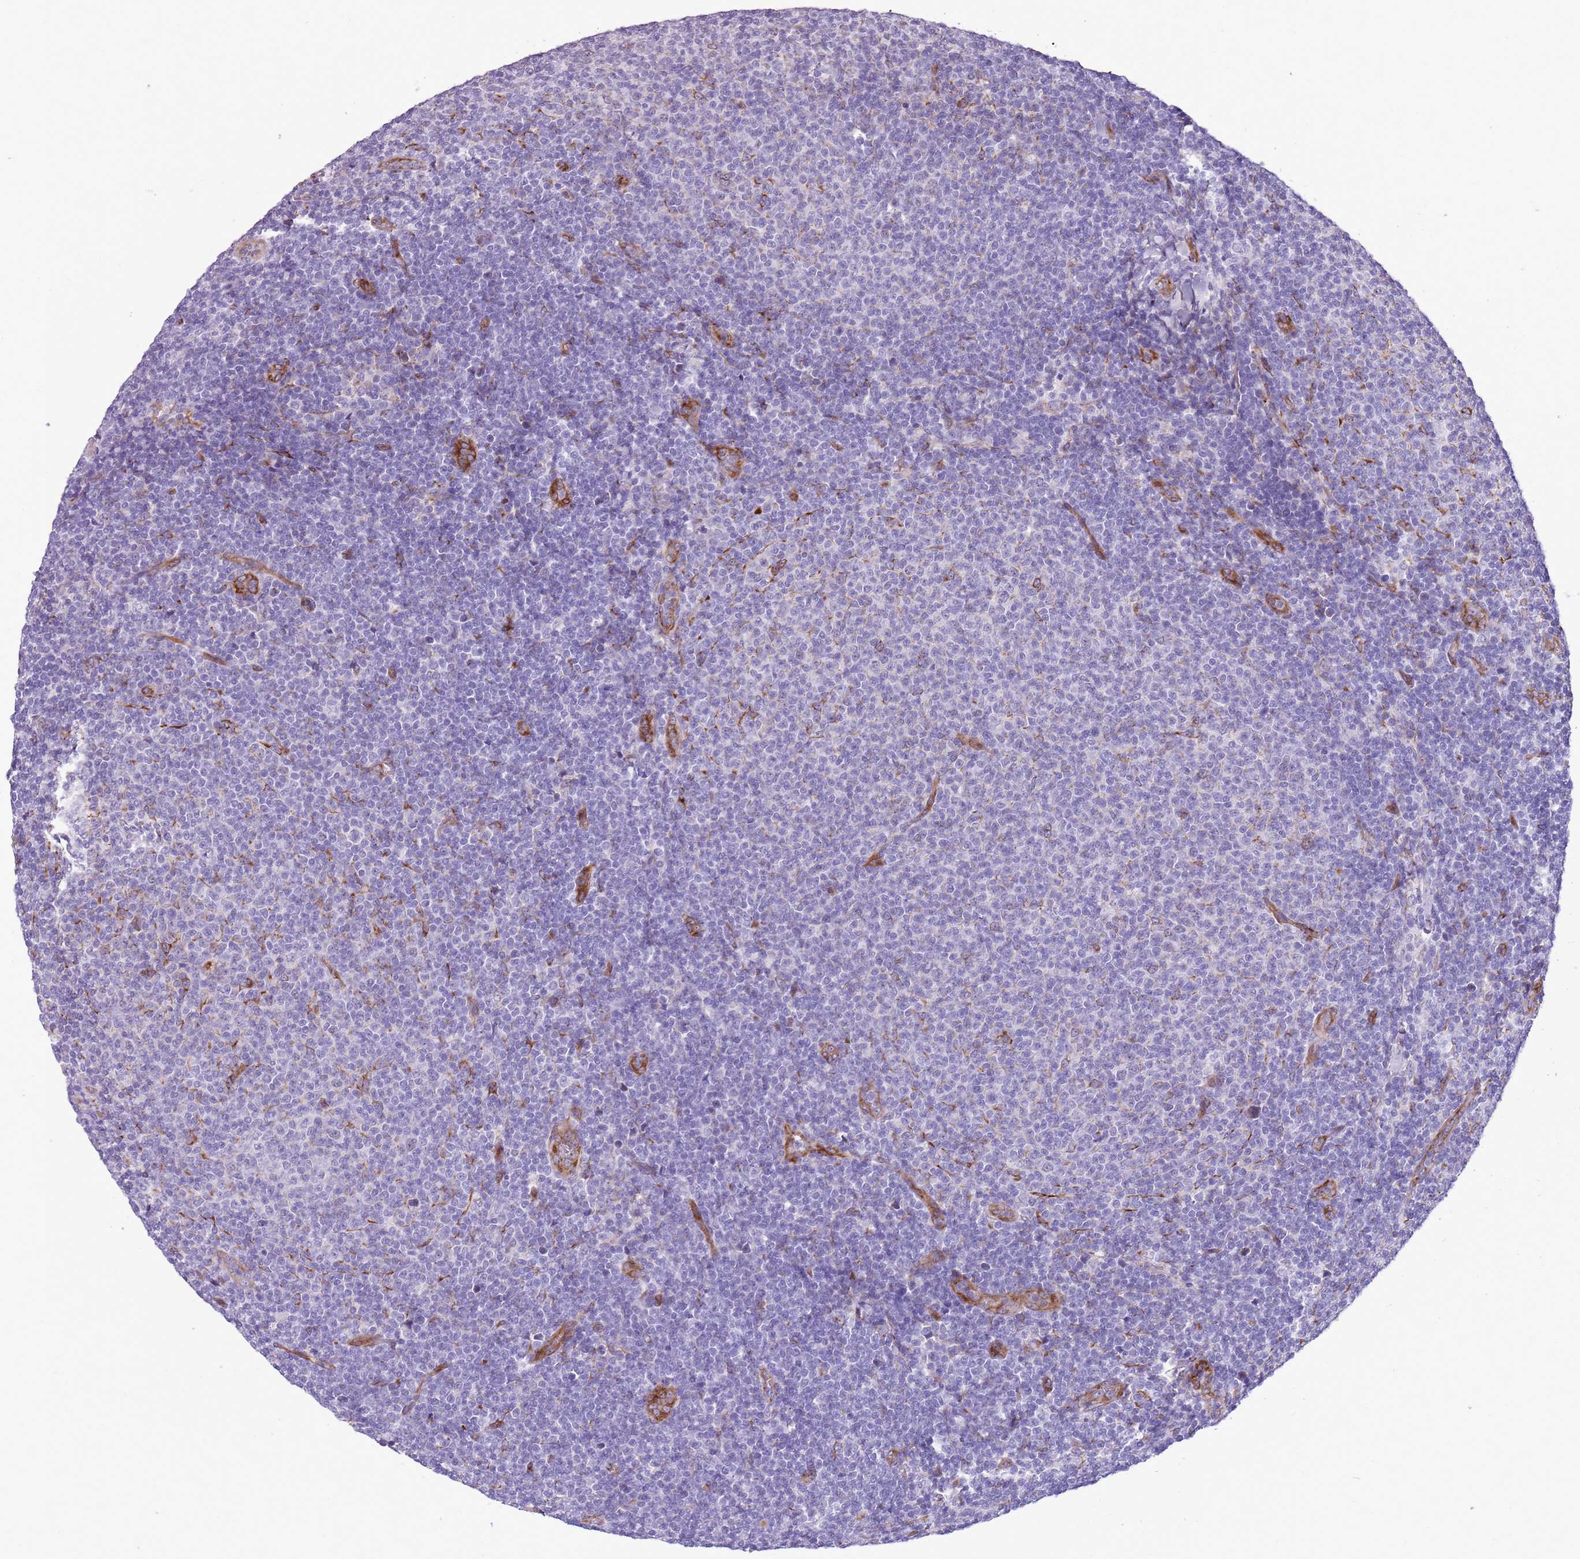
{"staining": {"intensity": "negative", "quantity": "none", "location": "none"}, "tissue": "lymphoma", "cell_type": "Tumor cells", "image_type": "cancer", "snomed": [{"axis": "morphology", "description": "Malignant lymphoma, non-Hodgkin's type, Low grade"}, {"axis": "topography", "description": "Lymph node"}], "caption": "This is a micrograph of immunohistochemistry staining of malignant lymphoma, non-Hodgkin's type (low-grade), which shows no positivity in tumor cells.", "gene": "MRPL32", "patient": {"sex": "male", "age": 66}}